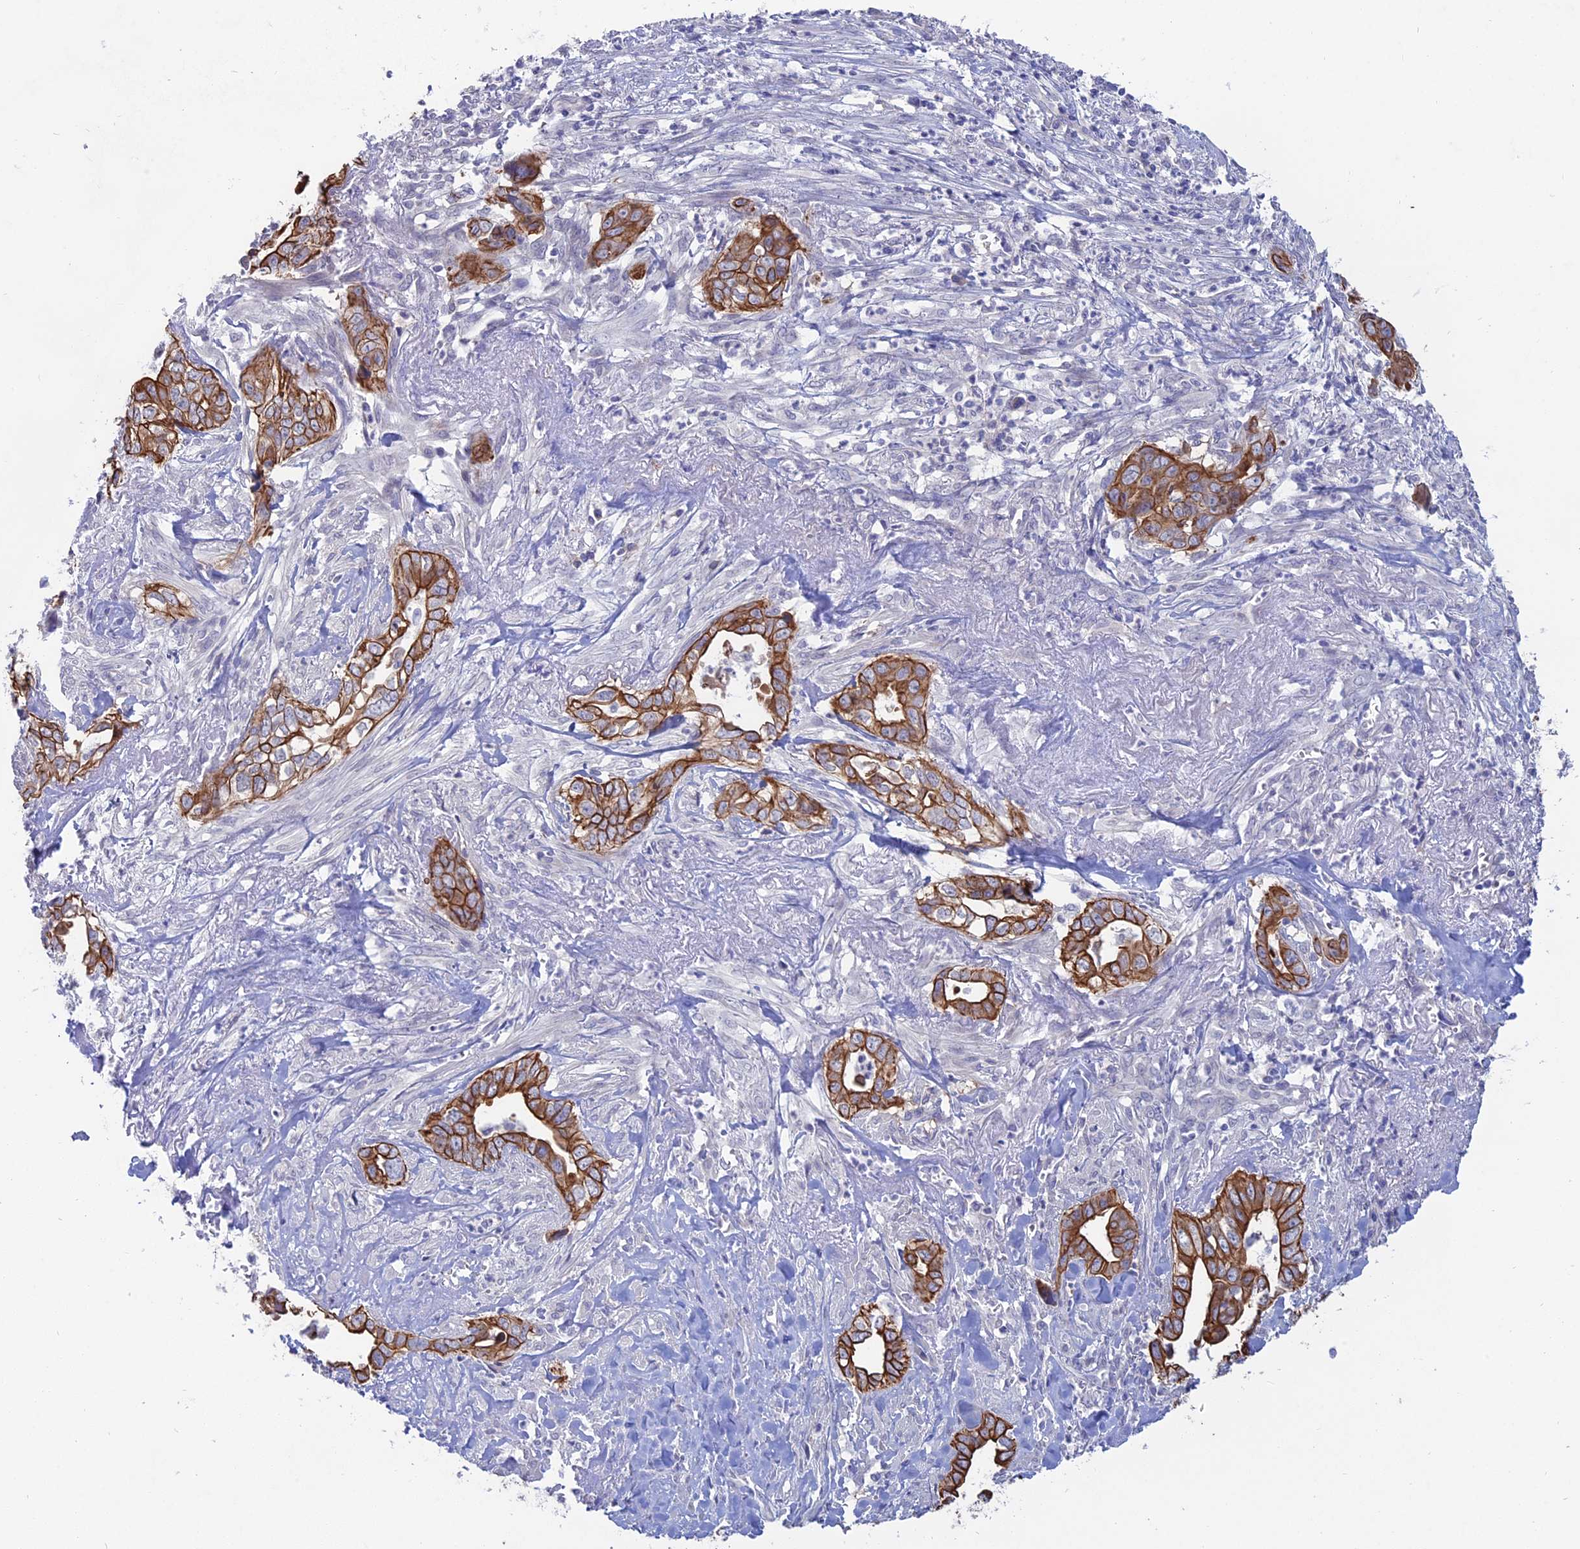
{"staining": {"intensity": "strong", "quantity": ">75%", "location": "cytoplasmic/membranous"}, "tissue": "liver cancer", "cell_type": "Tumor cells", "image_type": "cancer", "snomed": [{"axis": "morphology", "description": "Cholangiocarcinoma"}, {"axis": "topography", "description": "Liver"}], "caption": "Brown immunohistochemical staining in liver cancer reveals strong cytoplasmic/membranous positivity in approximately >75% of tumor cells. The staining was performed using DAB to visualize the protein expression in brown, while the nuclei were stained in blue with hematoxylin (Magnification: 20x).", "gene": "MYO5B", "patient": {"sex": "female", "age": 79}}